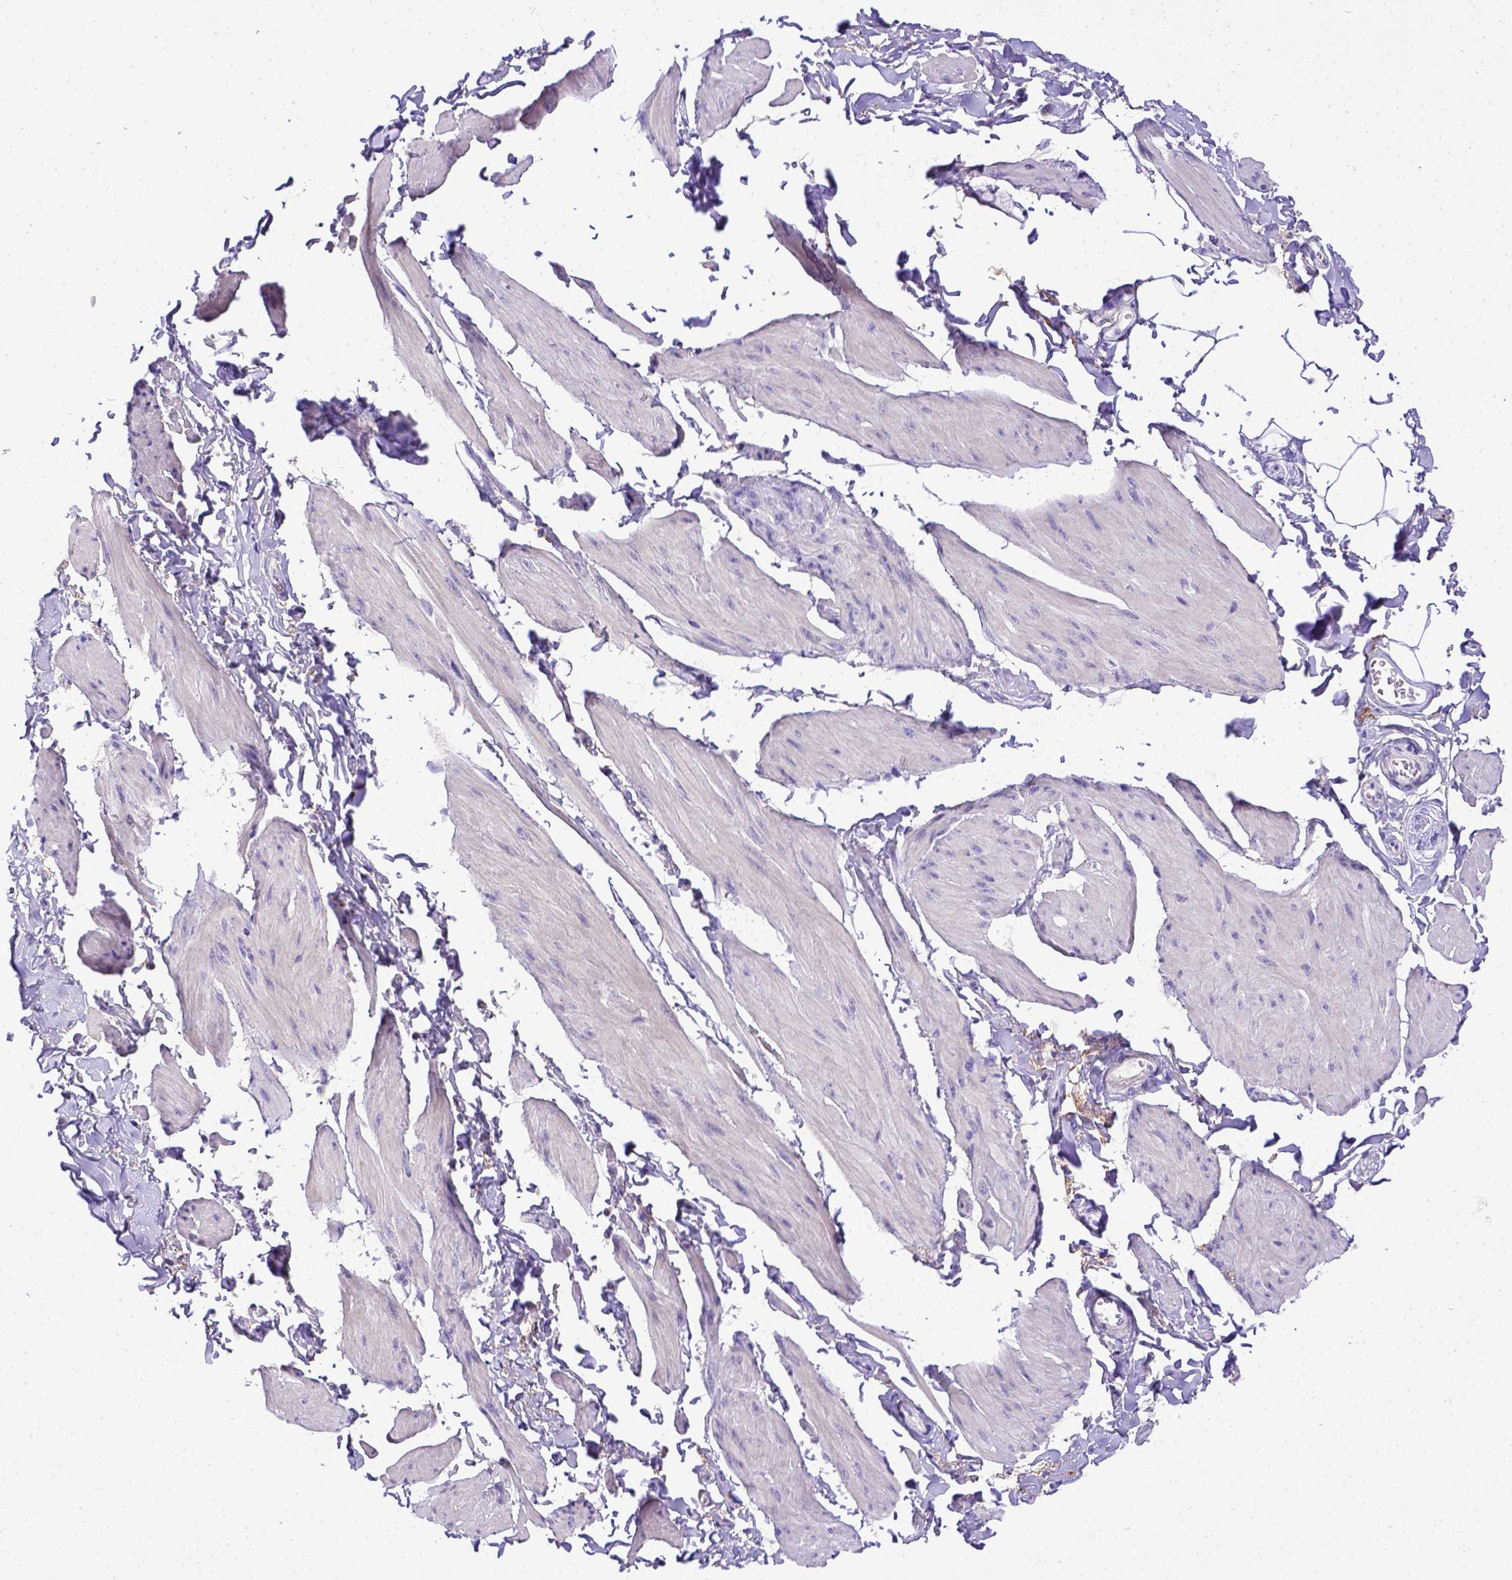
{"staining": {"intensity": "negative", "quantity": "none", "location": "none"}, "tissue": "smooth muscle", "cell_type": "Smooth muscle cells", "image_type": "normal", "snomed": [{"axis": "morphology", "description": "Normal tissue, NOS"}, {"axis": "topography", "description": "Adipose tissue"}, {"axis": "topography", "description": "Smooth muscle"}, {"axis": "topography", "description": "Peripheral nerve tissue"}], "caption": "Immunohistochemistry (IHC) photomicrograph of normal smooth muscle: human smooth muscle stained with DAB displays no significant protein expression in smooth muscle cells.", "gene": "BTN1A1", "patient": {"sex": "male", "age": 83}}